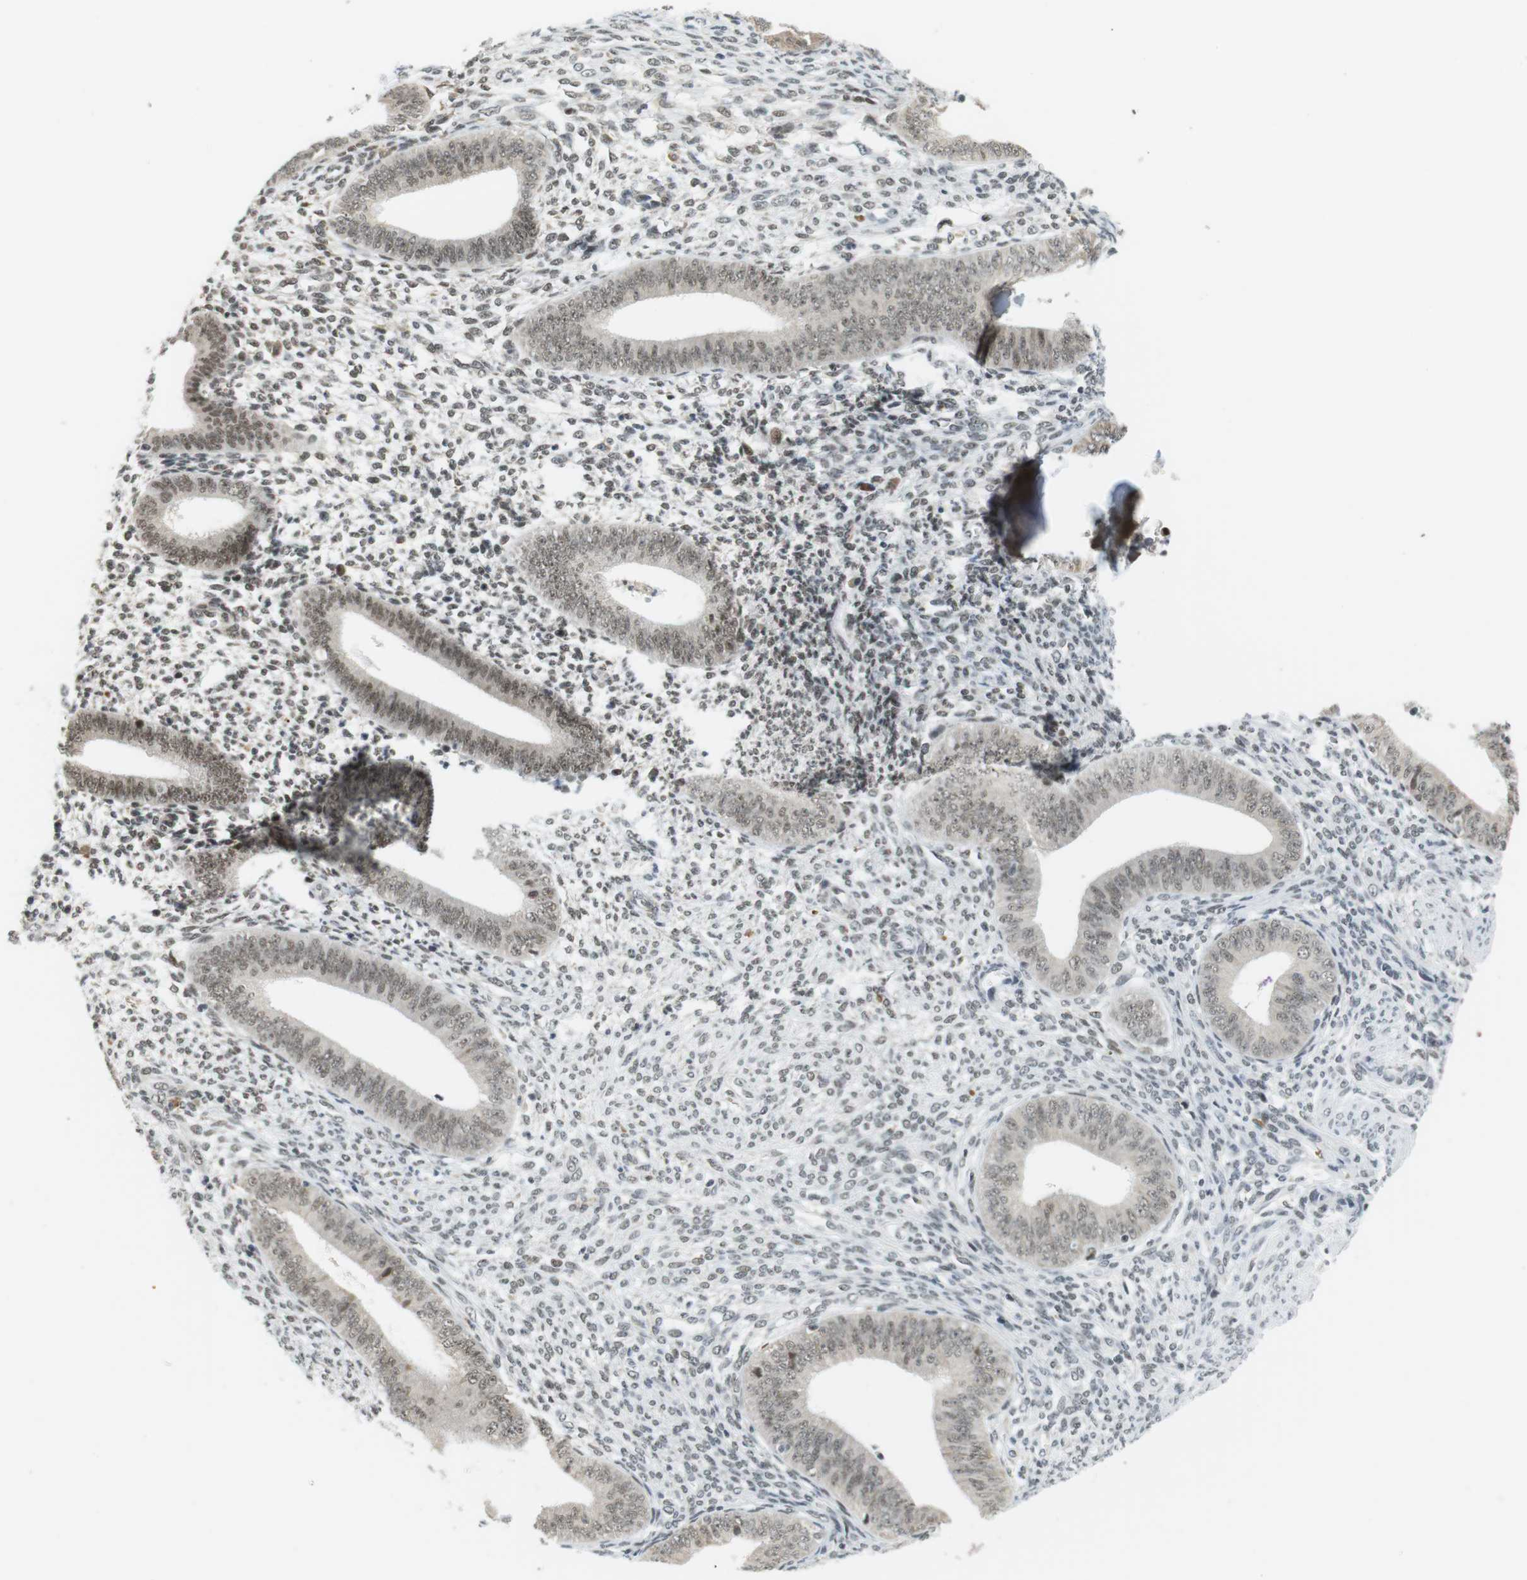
{"staining": {"intensity": "weak", "quantity": "<25%", "location": "nuclear"}, "tissue": "endometrium", "cell_type": "Cells in endometrial stroma", "image_type": "normal", "snomed": [{"axis": "morphology", "description": "Normal tissue, NOS"}, {"axis": "topography", "description": "Endometrium"}], "caption": "High power microscopy micrograph of an immunohistochemistry photomicrograph of normal endometrium, revealing no significant expression in cells in endometrial stroma. (Immunohistochemistry, brightfield microscopy, high magnification).", "gene": "RNF38", "patient": {"sex": "female", "age": 35}}